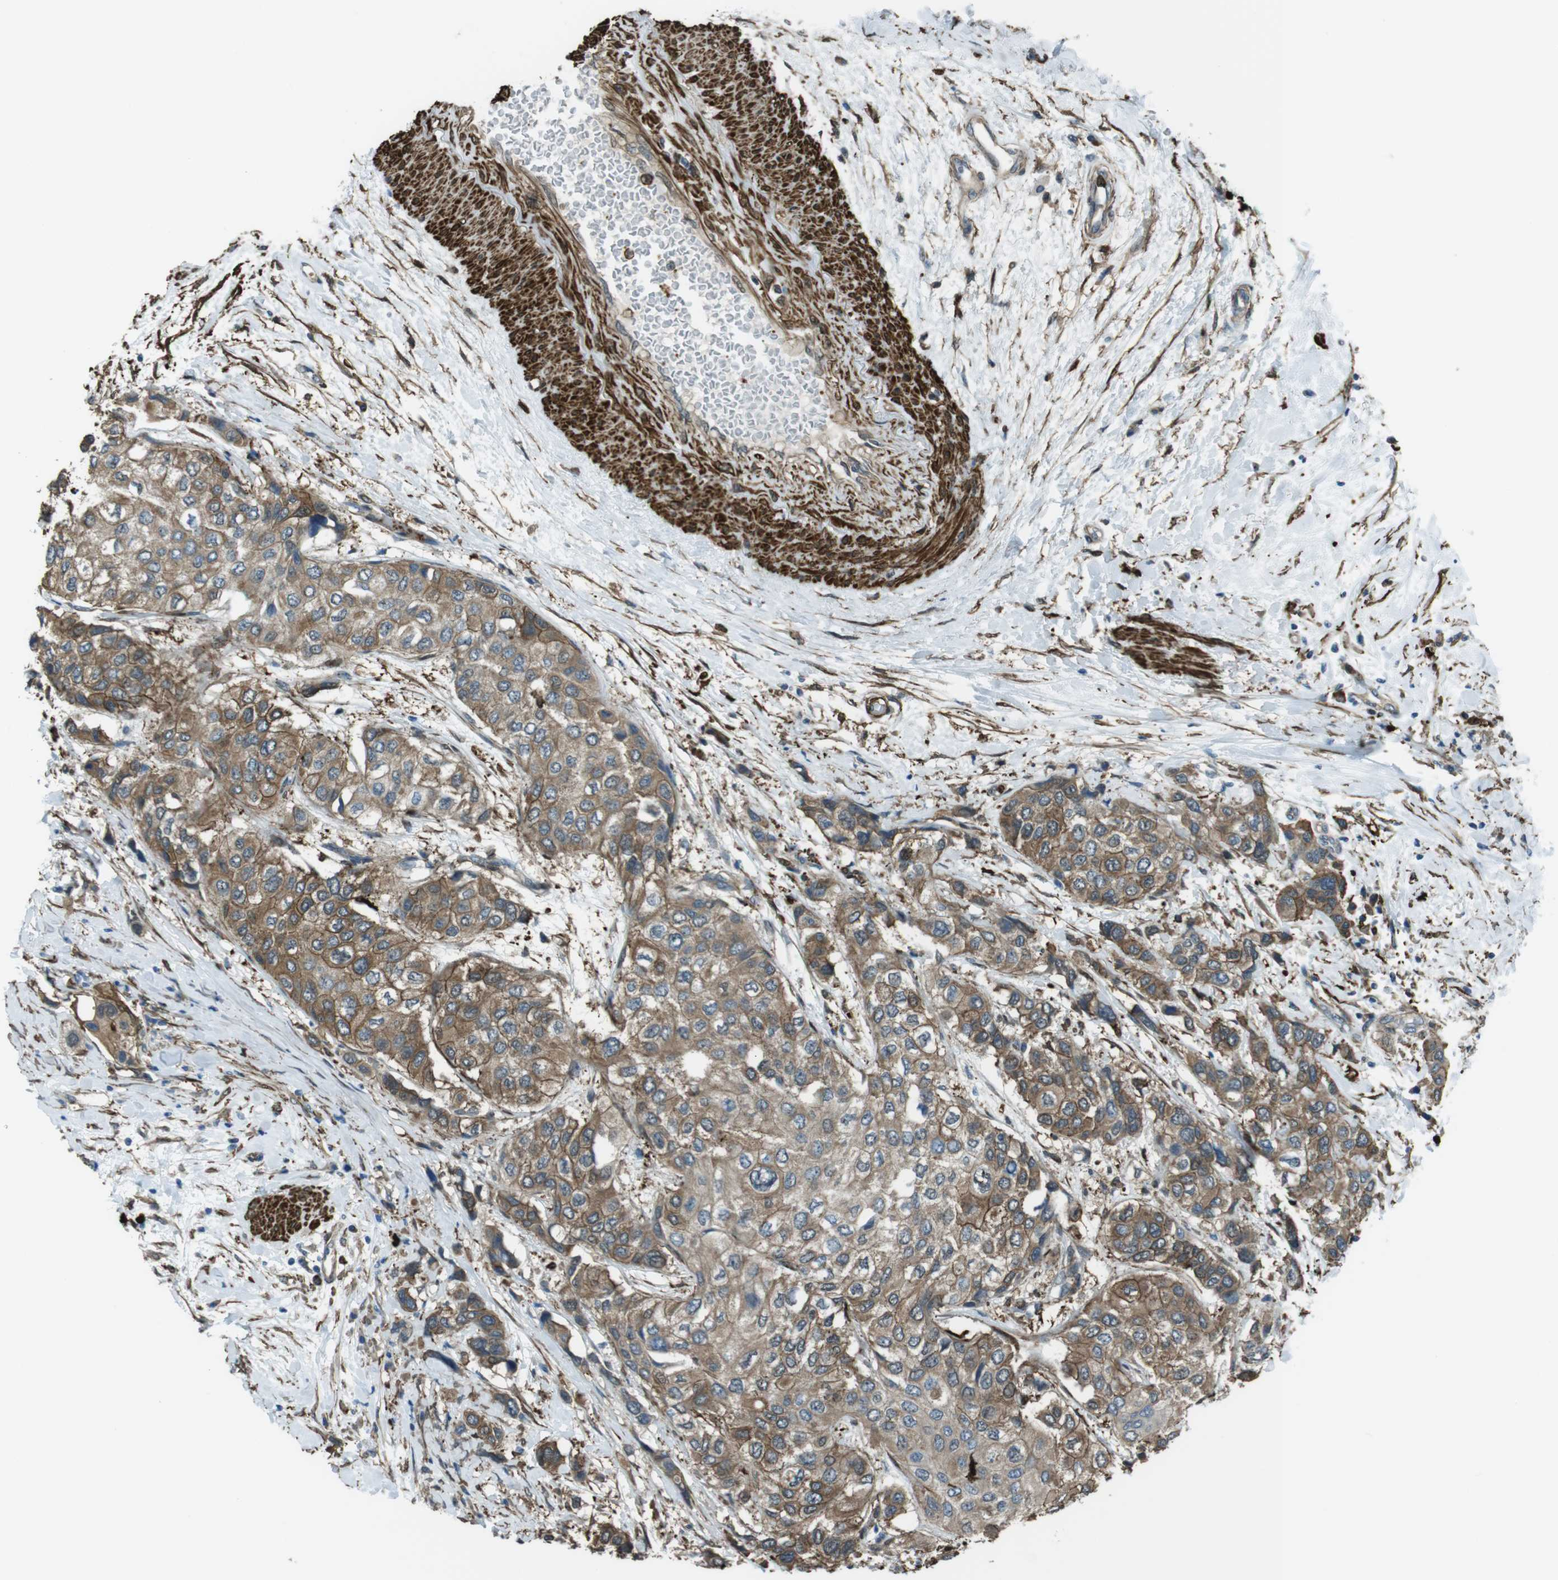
{"staining": {"intensity": "moderate", "quantity": ">75%", "location": "cytoplasmic/membranous"}, "tissue": "urothelial cancer", "cell_type": "Tumor cells", "image_type": "cancer", "snomed": [{"axis": "morphology", "description": "Urothelial carcinoma, High grade"}, {"axis": "topography", "description": "Urinary bladder"}], "caption": "Immunohistochemical staining of human urothelial cancer shows medium levels of moderate cytoplasmic/membranous staining in about >75% of tumor cells.", "gene": "SFT2D1", "patient": {"sex": "female", "age": 56}}